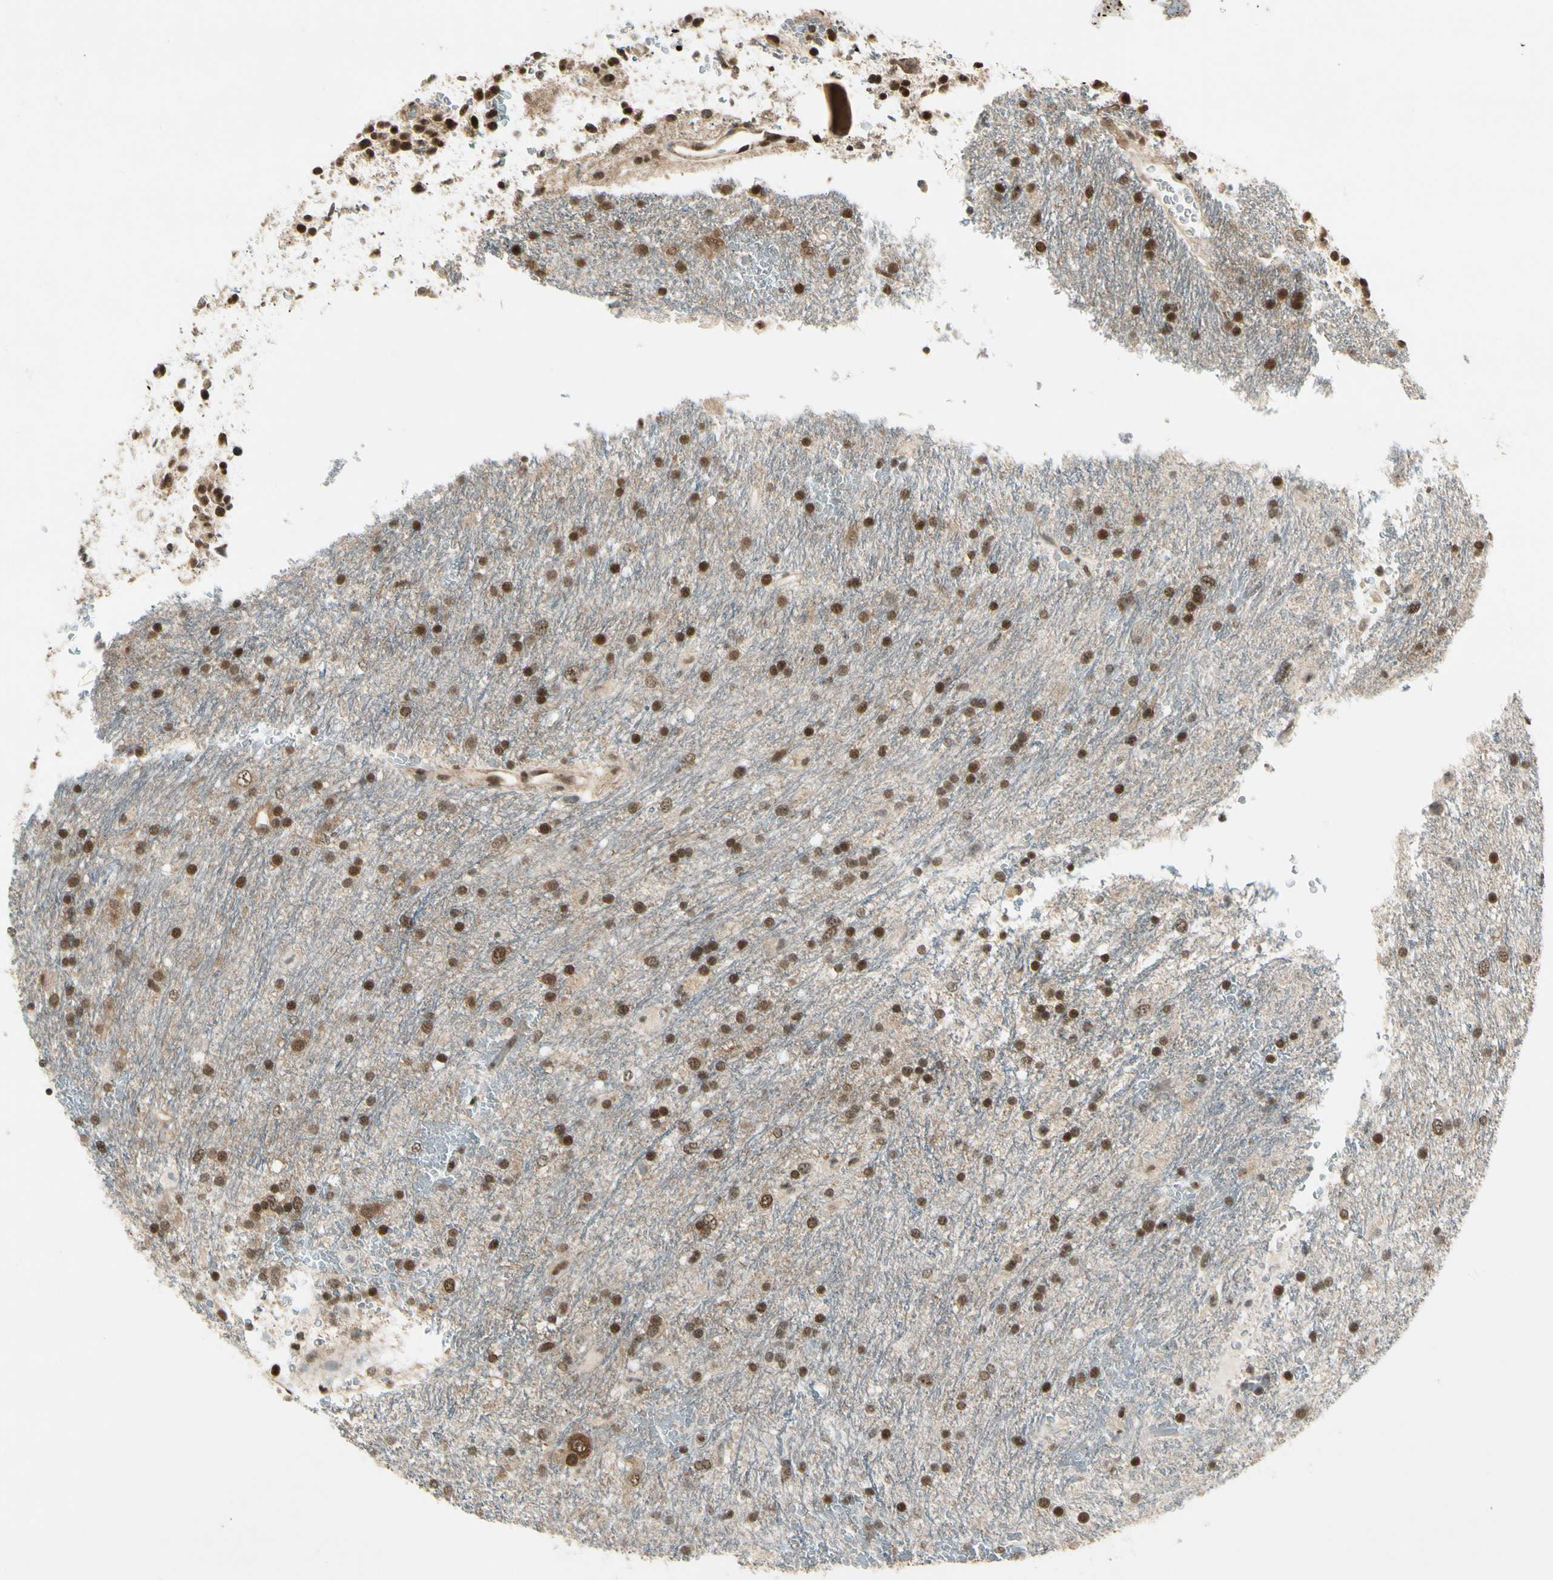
{"staining": {"intensity": "moderate", "quantity": ">75%", "location": "cytoplasmic/membranous,nuclear"}, "tissue": "glioma", "cell_type": "Tumor cells", "image_type": "cancer", "snomed": [{"axis": "morphology", "description": "Glioma, malignant, Low grade"}, {"axis": "topography", "description": "Brain"}], "caption": "Immunohistochemistry (DAB) staining of glioma demonstrates moderate cytoplasmic/membranous and nuclear protein staining in about >75% of tumor cells.", "gene": "SMN2", "patient": {"sex": "male", "age": 77}}